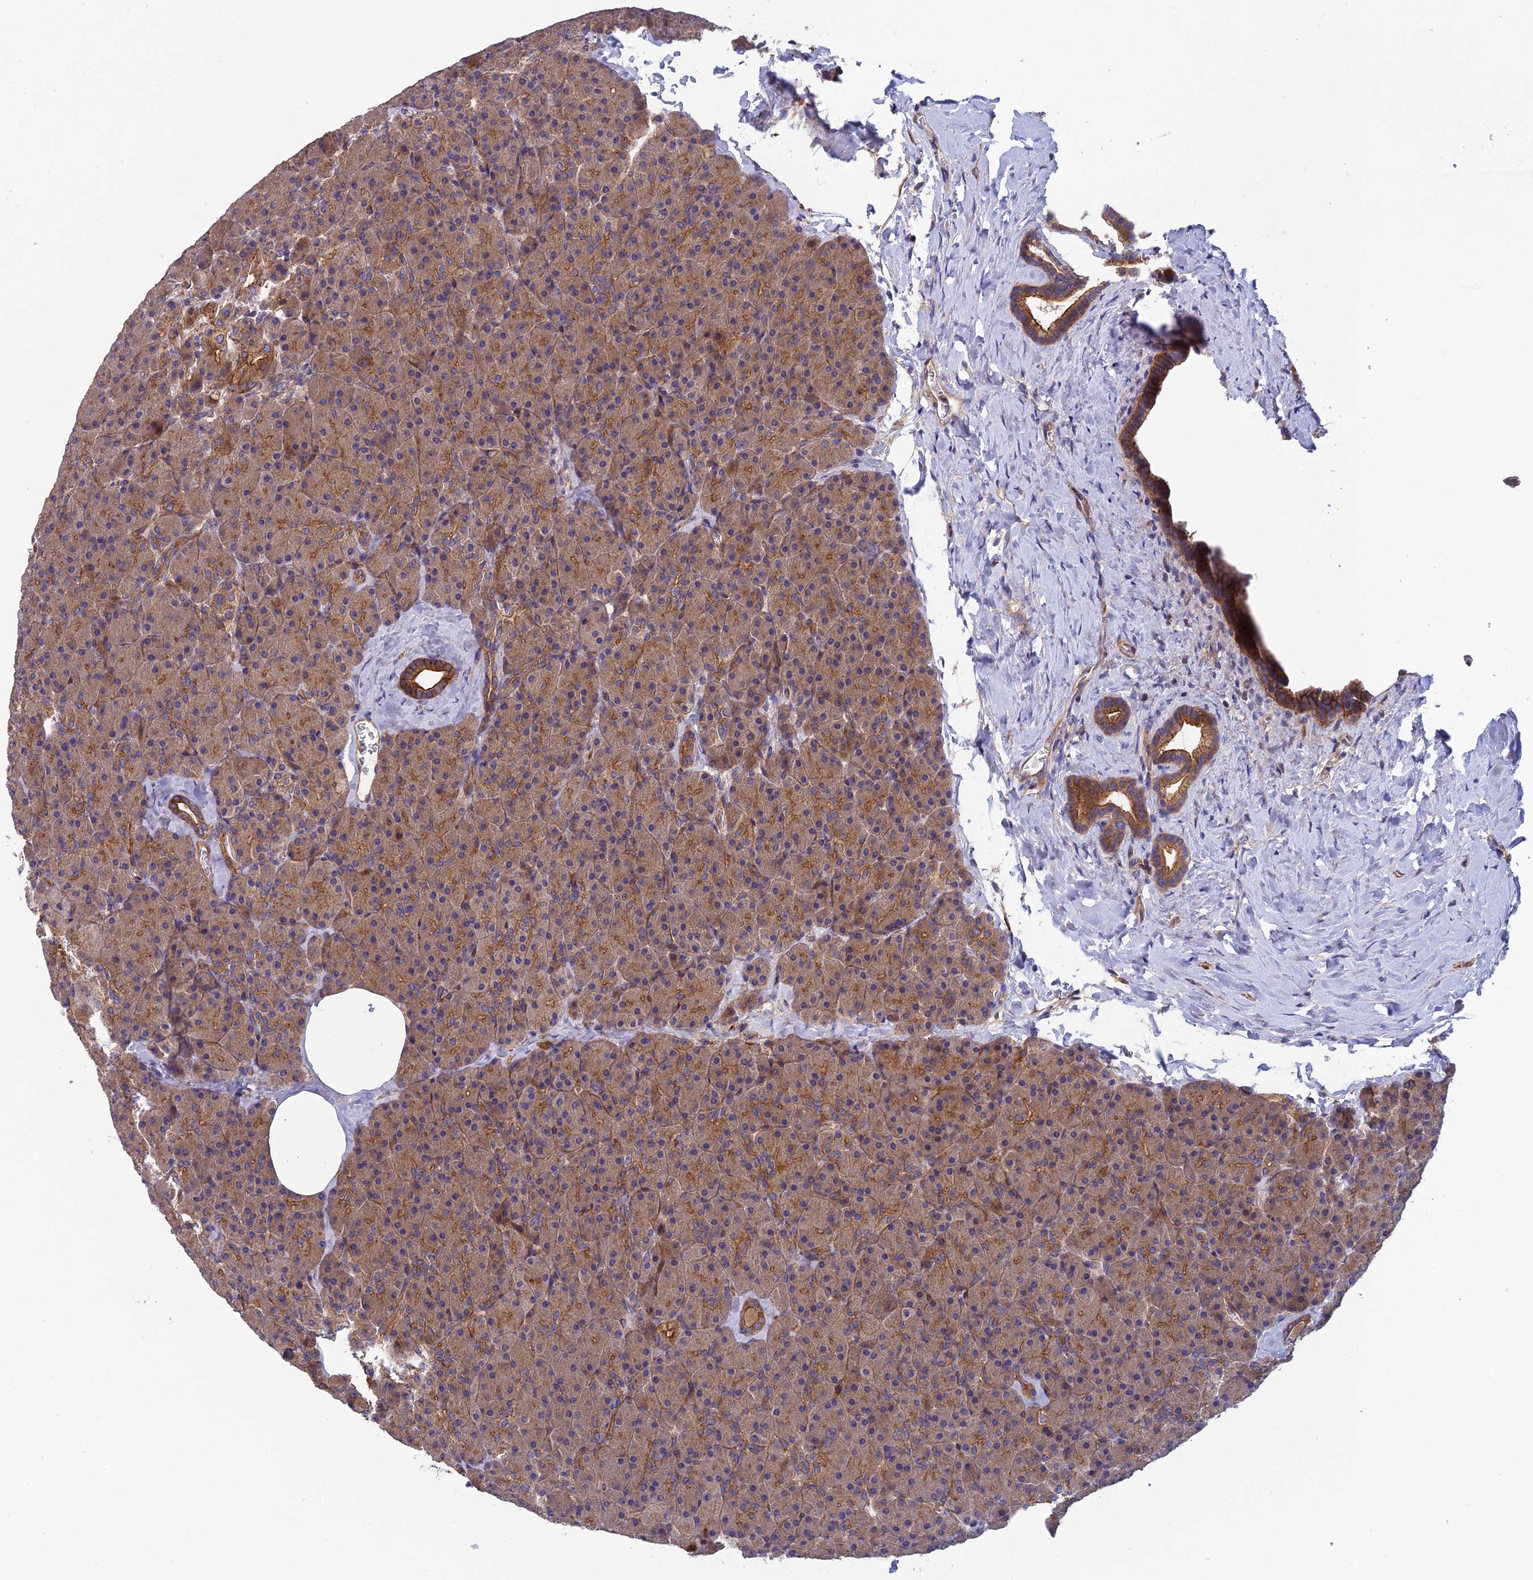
{"staining": {"intensity": "moderate", "quantity": ">75%", "location": "cytoplasmic/membranous"}, "tissue": "pancreas", "cell_type": "Exocrine glandular cells", "image_type": "normal", "snomed": [{"axis": "morphology", "description": "Normal tissue, NOS"}, {"axis": "morphology", "description": "Carcinoid, malignant, NOS"}, {"axis": "topography", "description": "Pancreas"}], "caption": "Protein staining exhibits moderate cytoplasmic/membranous positivity in about >75% of exocrine glandular cells in normal pancreas. The staining is performed using DAB brown chromogen to label protein expression. The nuclei are counter-stained blue using hematoxylin.", "gene": "ADAMTS15", "patient": {"sex": "female", "age": 35}}